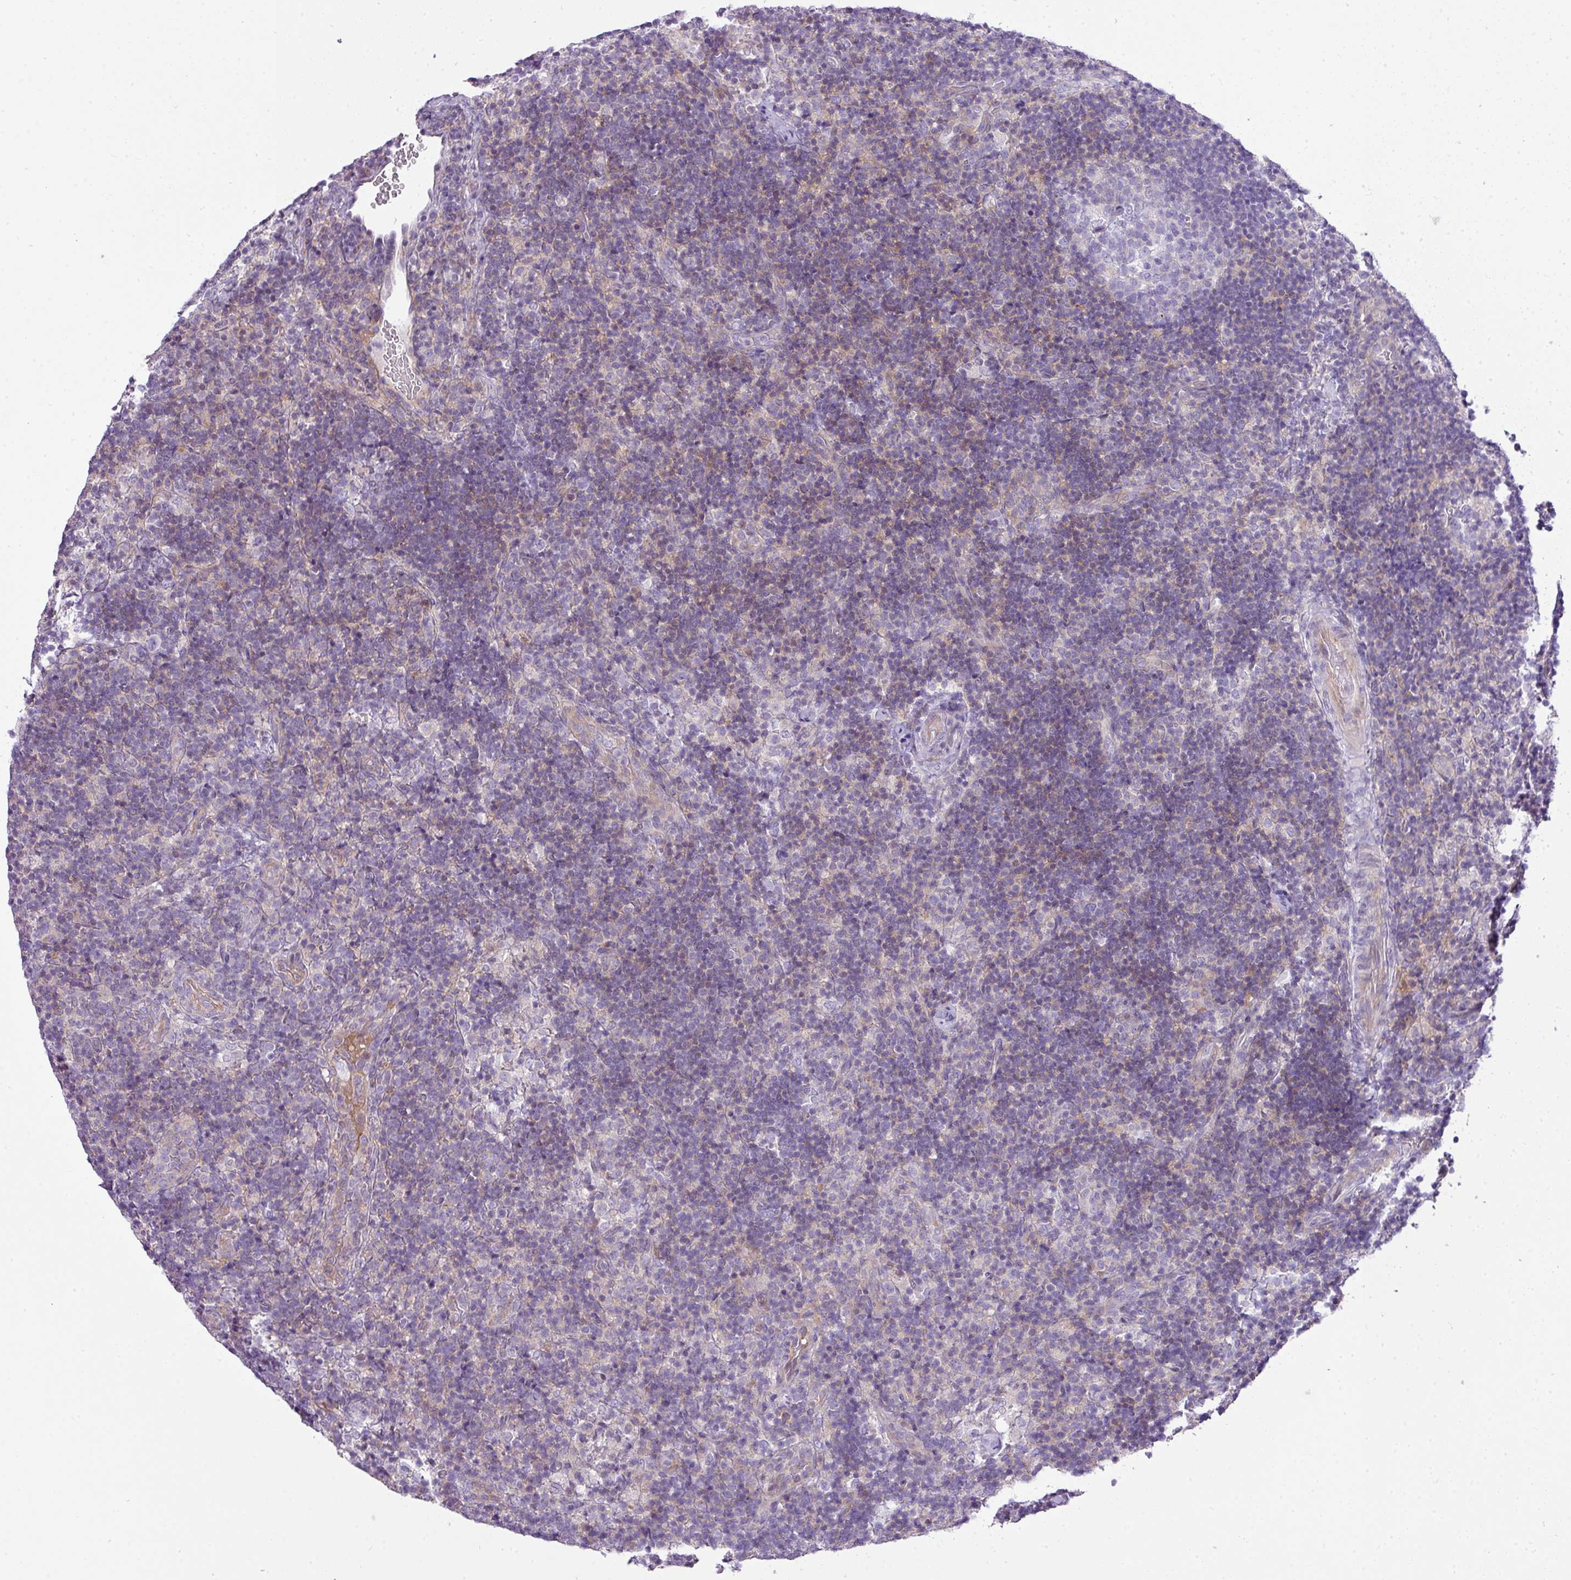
{"staining": {"intensity": "negative", "quantity": "none", "location": "none"}, "tissue": "lymph node", "cell_type": "Germinal center cells", "image_type": "normal", "snomed": [{"axis": "morphology", "description": "Normal tissue, NOS"}, {"axis": "topography", "description": "Lymph node"}], "caption": "Immunohistochemical staining of unremarkable lymph node shows no significant expression in germinal center cells. (DAB (3,3'-diaminobenzidine) immunohistochemistry (IHC), high magnification).", "gene": "HOXC13", "patient": {"sex": "female", "age": 22}}